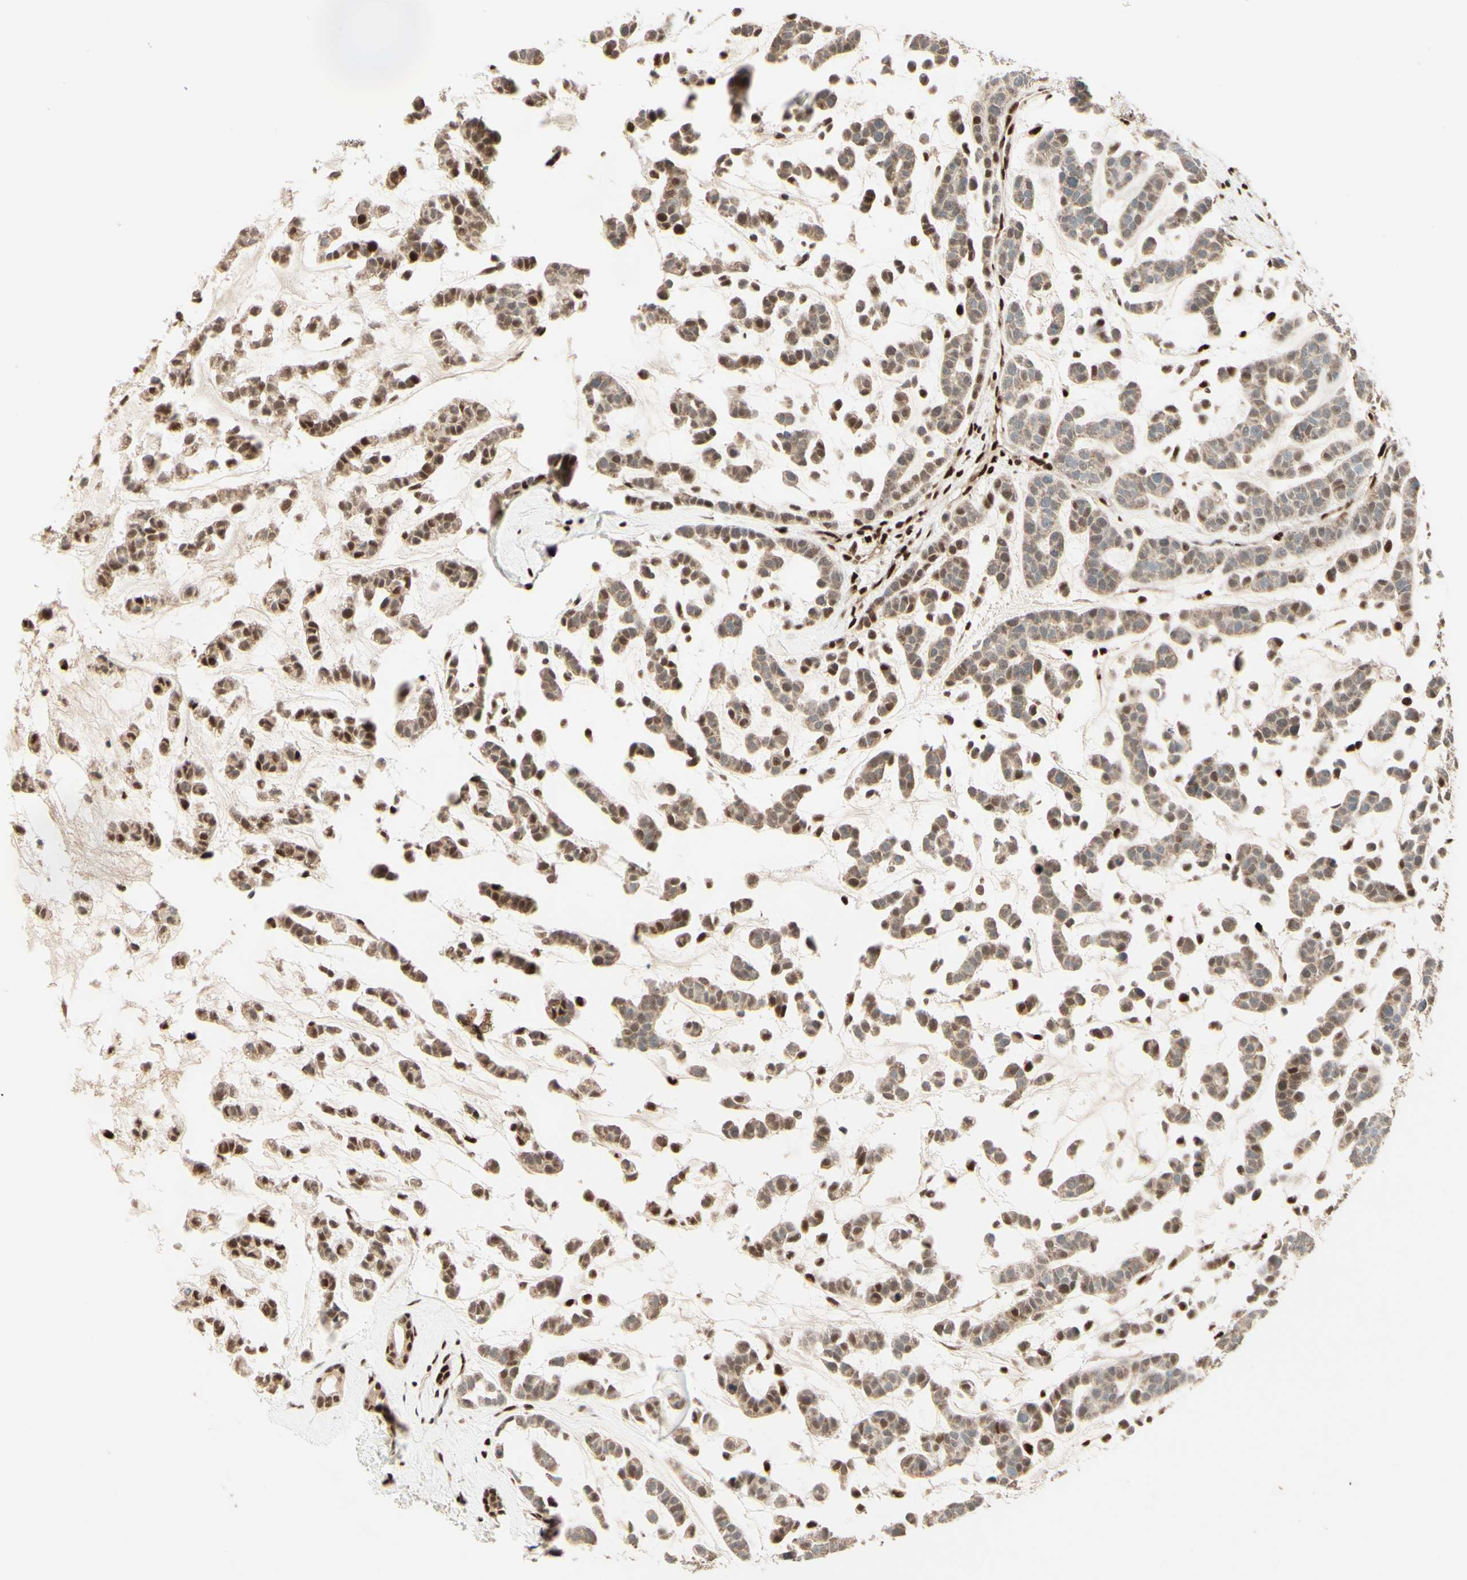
{"staining": {"intensity": "moderate", "quantity": "25%-75%", "location": "nuclear"}, "tissue": "head and neck cancer", "cell_type": "Tumor cells", "image_type": "cancer", "snomed": [{"axis": "morphology", "description": "Adenocarcinoma, NOS"}, {"axis": "morphology", "description": "Adenoma, NOS"}, {"axis": "topography", "description": "Head-Neck"}], "caption": "Human head and neck cancer (adenoma) stained with a brown dye reveals moderate nuclear positive expression in about 25%-75% of tumor cells.", "gene": "NR3C1", "patient": {"sex": "female", "age": 55}}